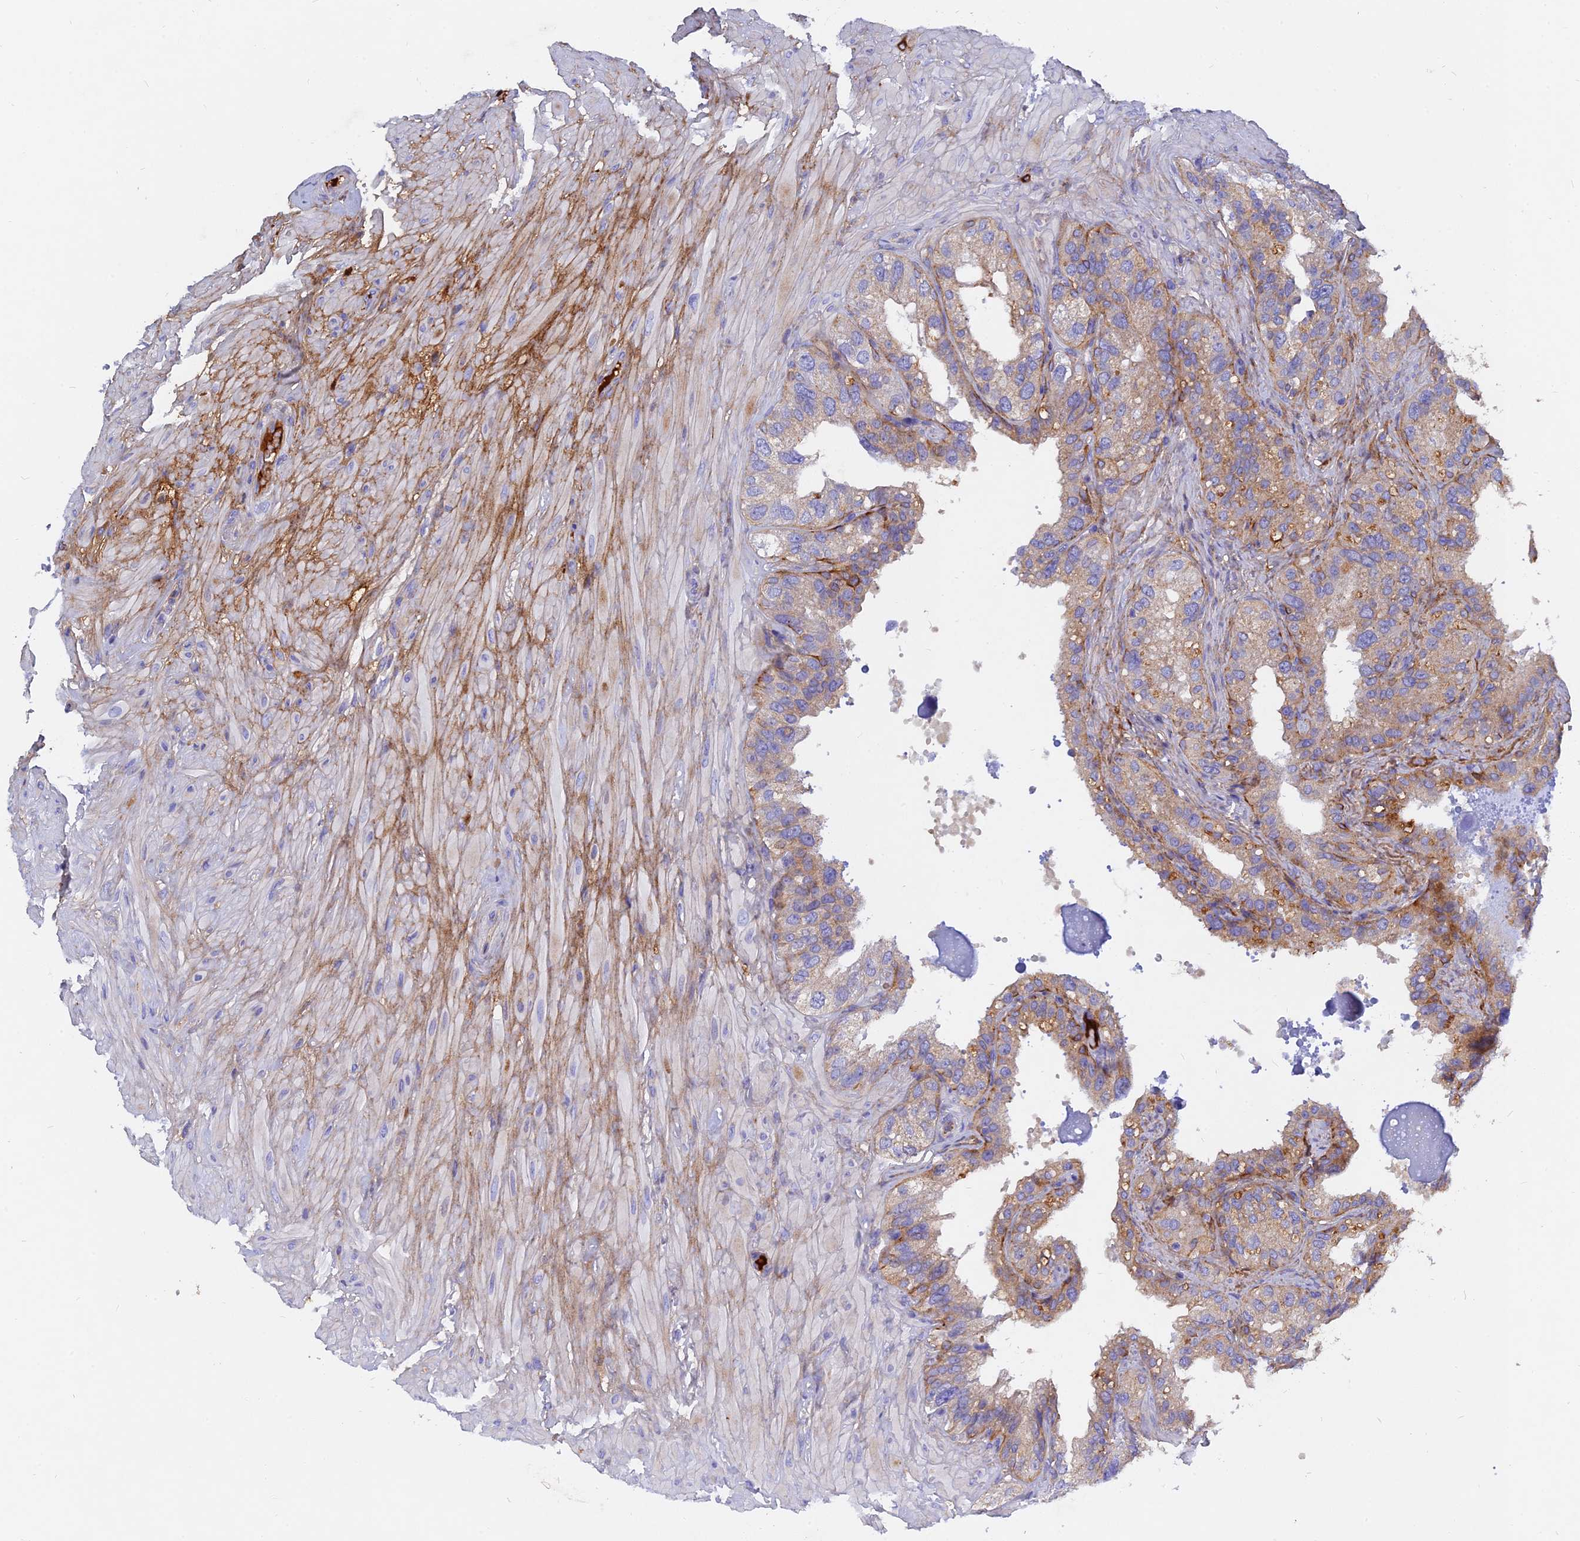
{"staining": {"intensity": "moderate", "quantity": "25%-75%", "location": "cytoplasmic/membranous"}, "tissue": "seminal vesicle", "cell_type": "Glandular cells", "image_type": "normal", "snomed": [{"axis": "morphology", "description": "Normal tissue, NOS"}, {"axis": "topography", "description": "Seminal veicle"}], "caption": "Immunohistochemistry (IHC) image of unremarkable seminal vesicle: seminal vesicle stained using immunohistochemistry displays medium levels of moderate protein expression localized specifically in the cytoplasmic/membranous of glandular cells, appearing as a cytoplasmic/membranous brown color.", "gene": "MROH1", "patient": {"sex": "male", "age": 68}}